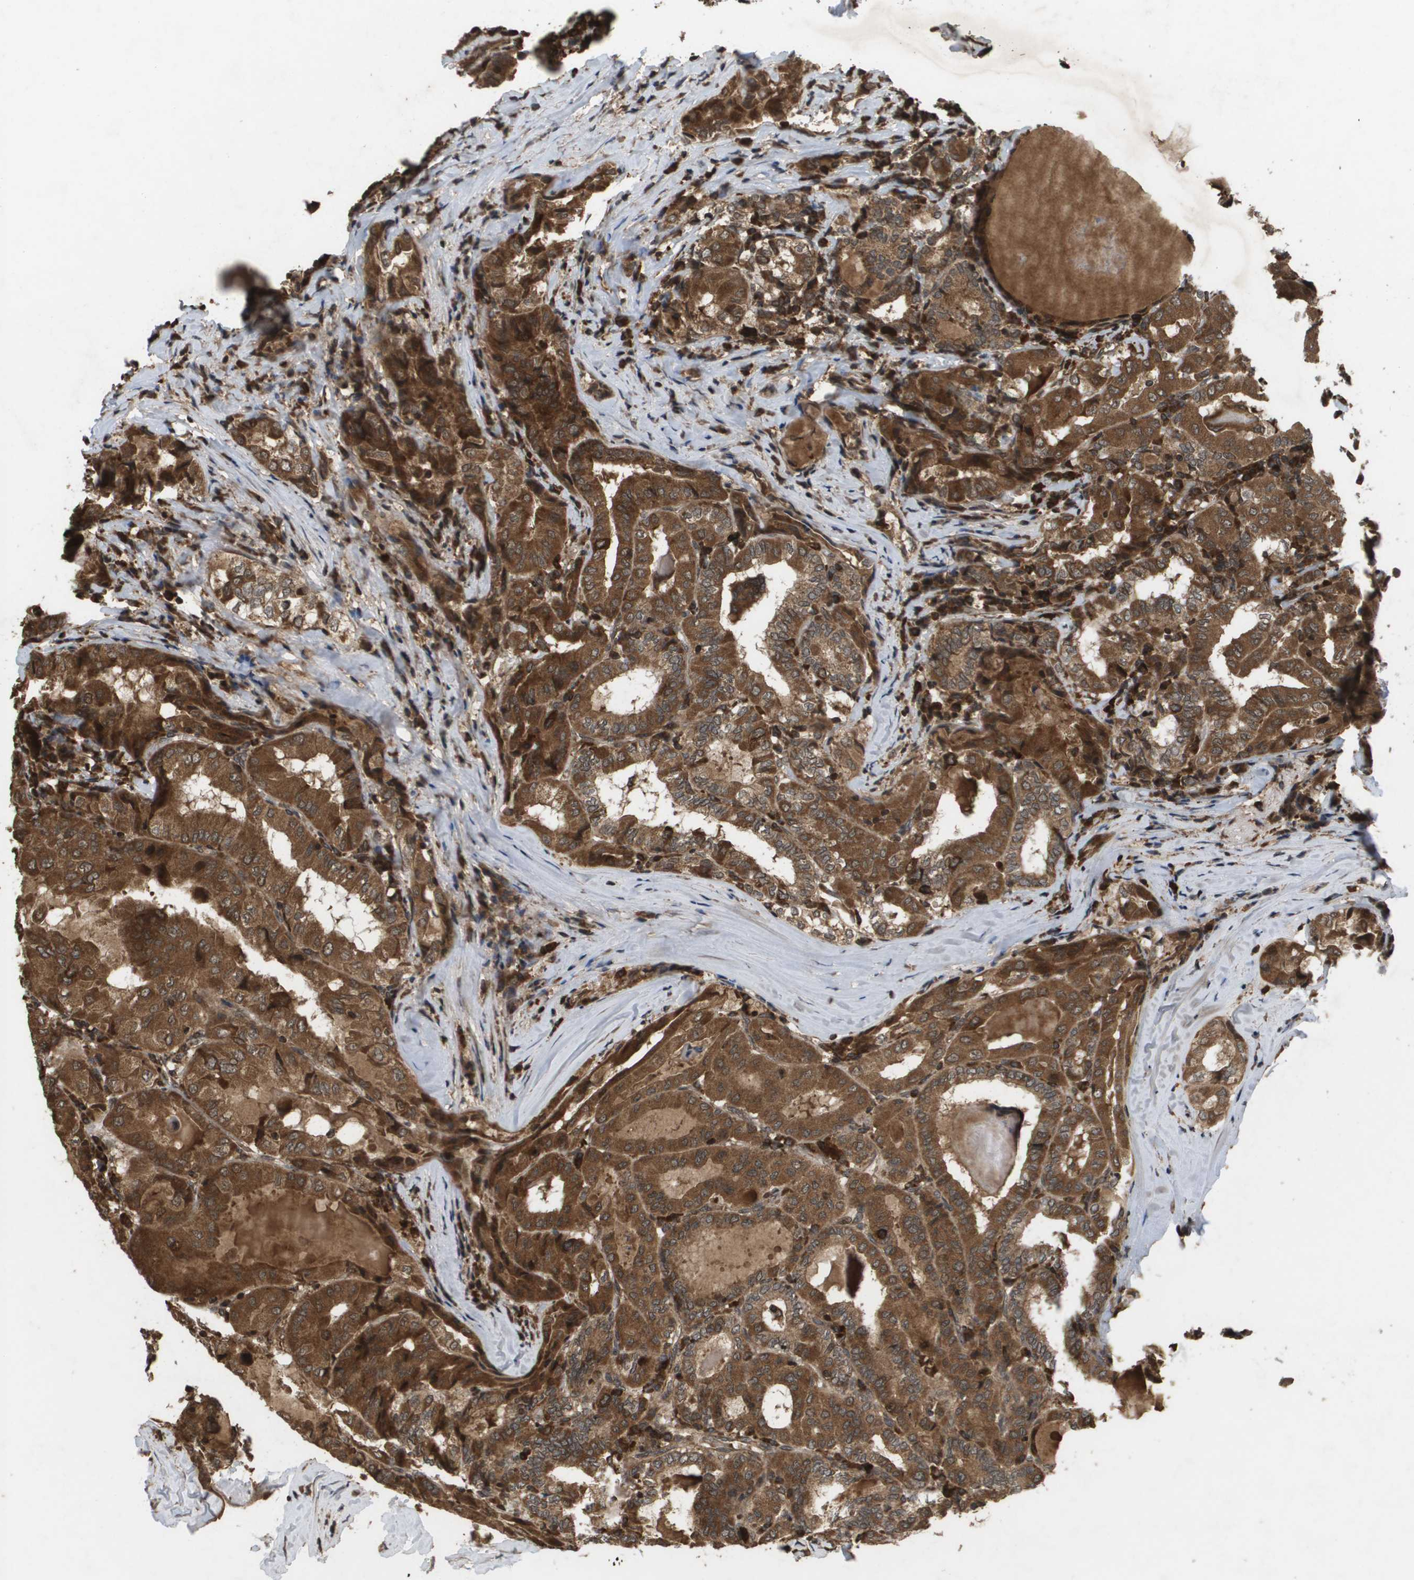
{"staining": {"intensity": "strong", "quantity": ">75%", "location": "cytoplasmic/membranous,nuclear"}, "tissue": "thyroid cancer", "cell_type": "Tumor cells", "image_type": "cancer", "snomed": [{"axis": "morphology", "description": "Papillary adenocarcinoma, NOS"}, {"axis": "topography", "description": "Thyroid gland"}], "caption": "Immunohistochemistry staining of papillary adenocarcinoma (thyroid), which displays high levels of strong cytoplasmic/membranous and nuclear positivity in about >75% of tumor cells indicating strong cytoplasmic/membranous and nuclear protein expression. The staining was performed using DAB (3,3'-diaminobenzidine) (brown) for protein detection and nuclei were counterstained in hematoxylin (blue).", "gene": "KIF11", "patient": {"sex": "female", "age": 42}}